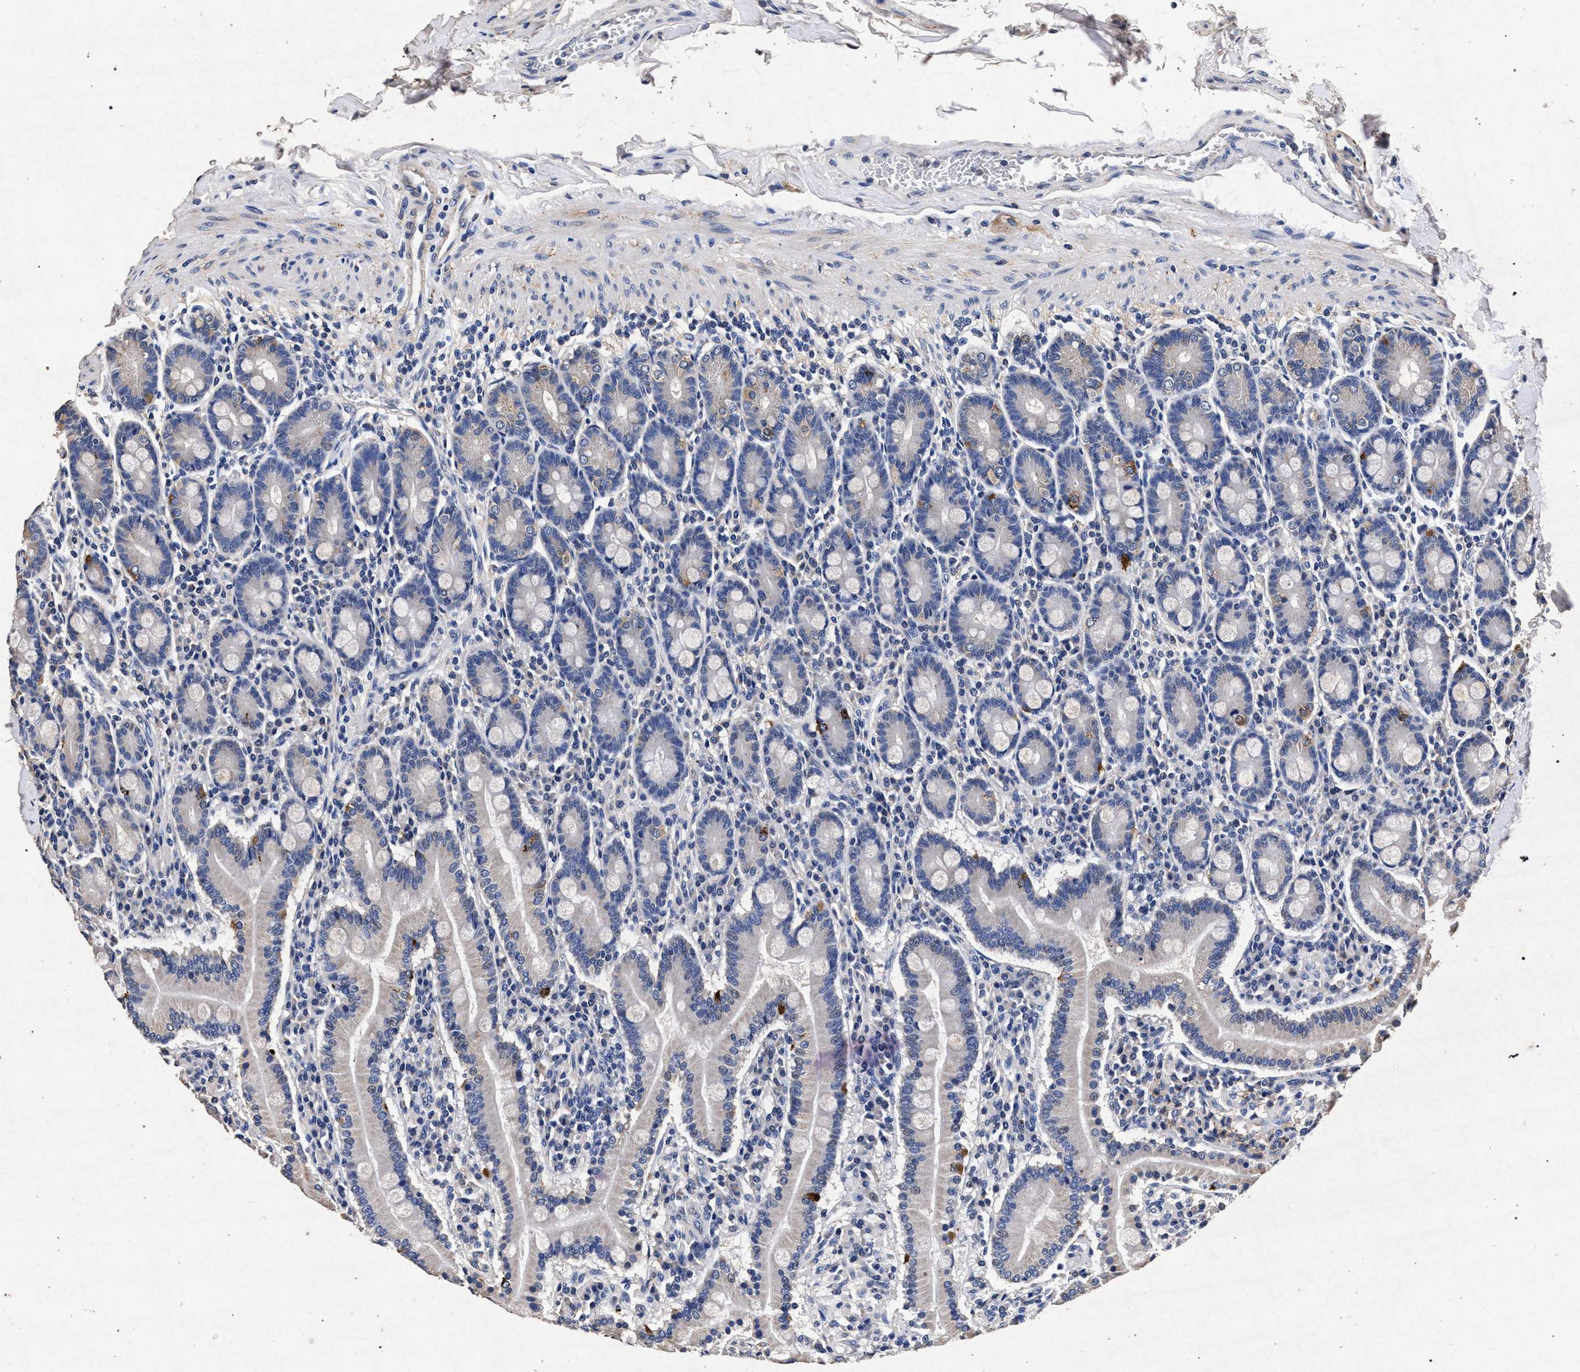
{"staining": {"intensity": "strong", "quantity": "<25%", "location": "cytoplasmic/membranous"}, "tissue": "duodenum", "cell_type": "Glandular cells", "image_type": "normal", "snomed": [{"axis": "morphology", "description": "Normal tissue, NOS"}, {"axis": "topography", "description": "Duodenum"}], "caption": "Protein staining displays strong cytoplasmic/membranous expression in approximately <25% of glandular cells in benign duodenum.", "gene": "ATP1A2", "patient": {"sex": "male", "age": 50}}